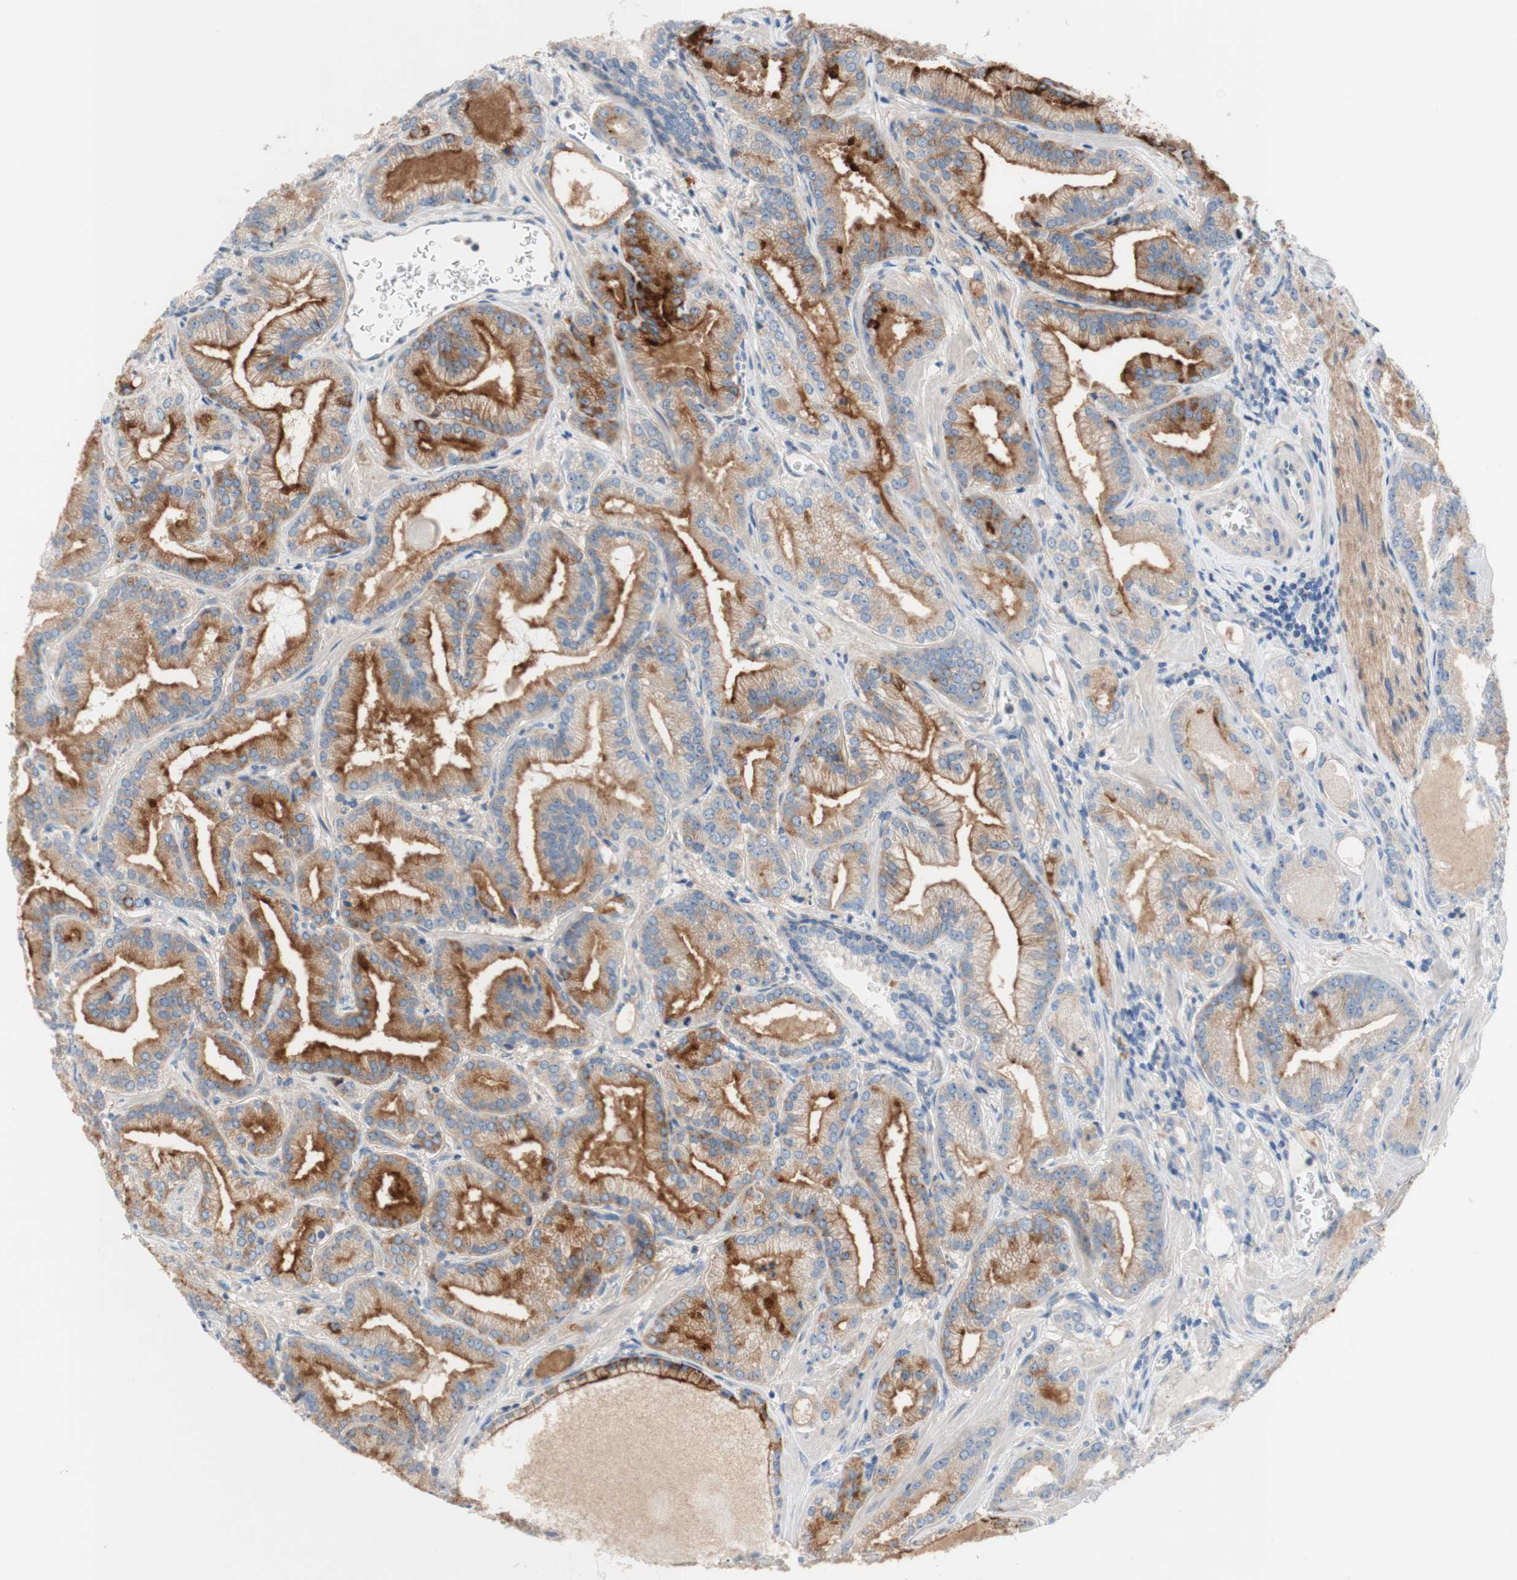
{"staining": {"intensity": "moderate", "quantity": ">75%", "location": "cytoplasmic/membranous"}, "tissue": "prostate cancer", "cell_type": "Tumor cells", "image_type": "cancer", "snomed": [{"axis": "morphology", "description": "Adenocarcinoma, Low grade"}, {"axis": "topography", "description": "Prostate"}], "caption": "Immunohistochemistry image of adenocarcinoma (low-grade) (prostate) stained for a protein (brown), which shows medium levels of moderate cytoplasmic/membranous staining in about >75% of tumor cells.", "gene": "F3", "patient": {"sex": "male", "age": 59}}